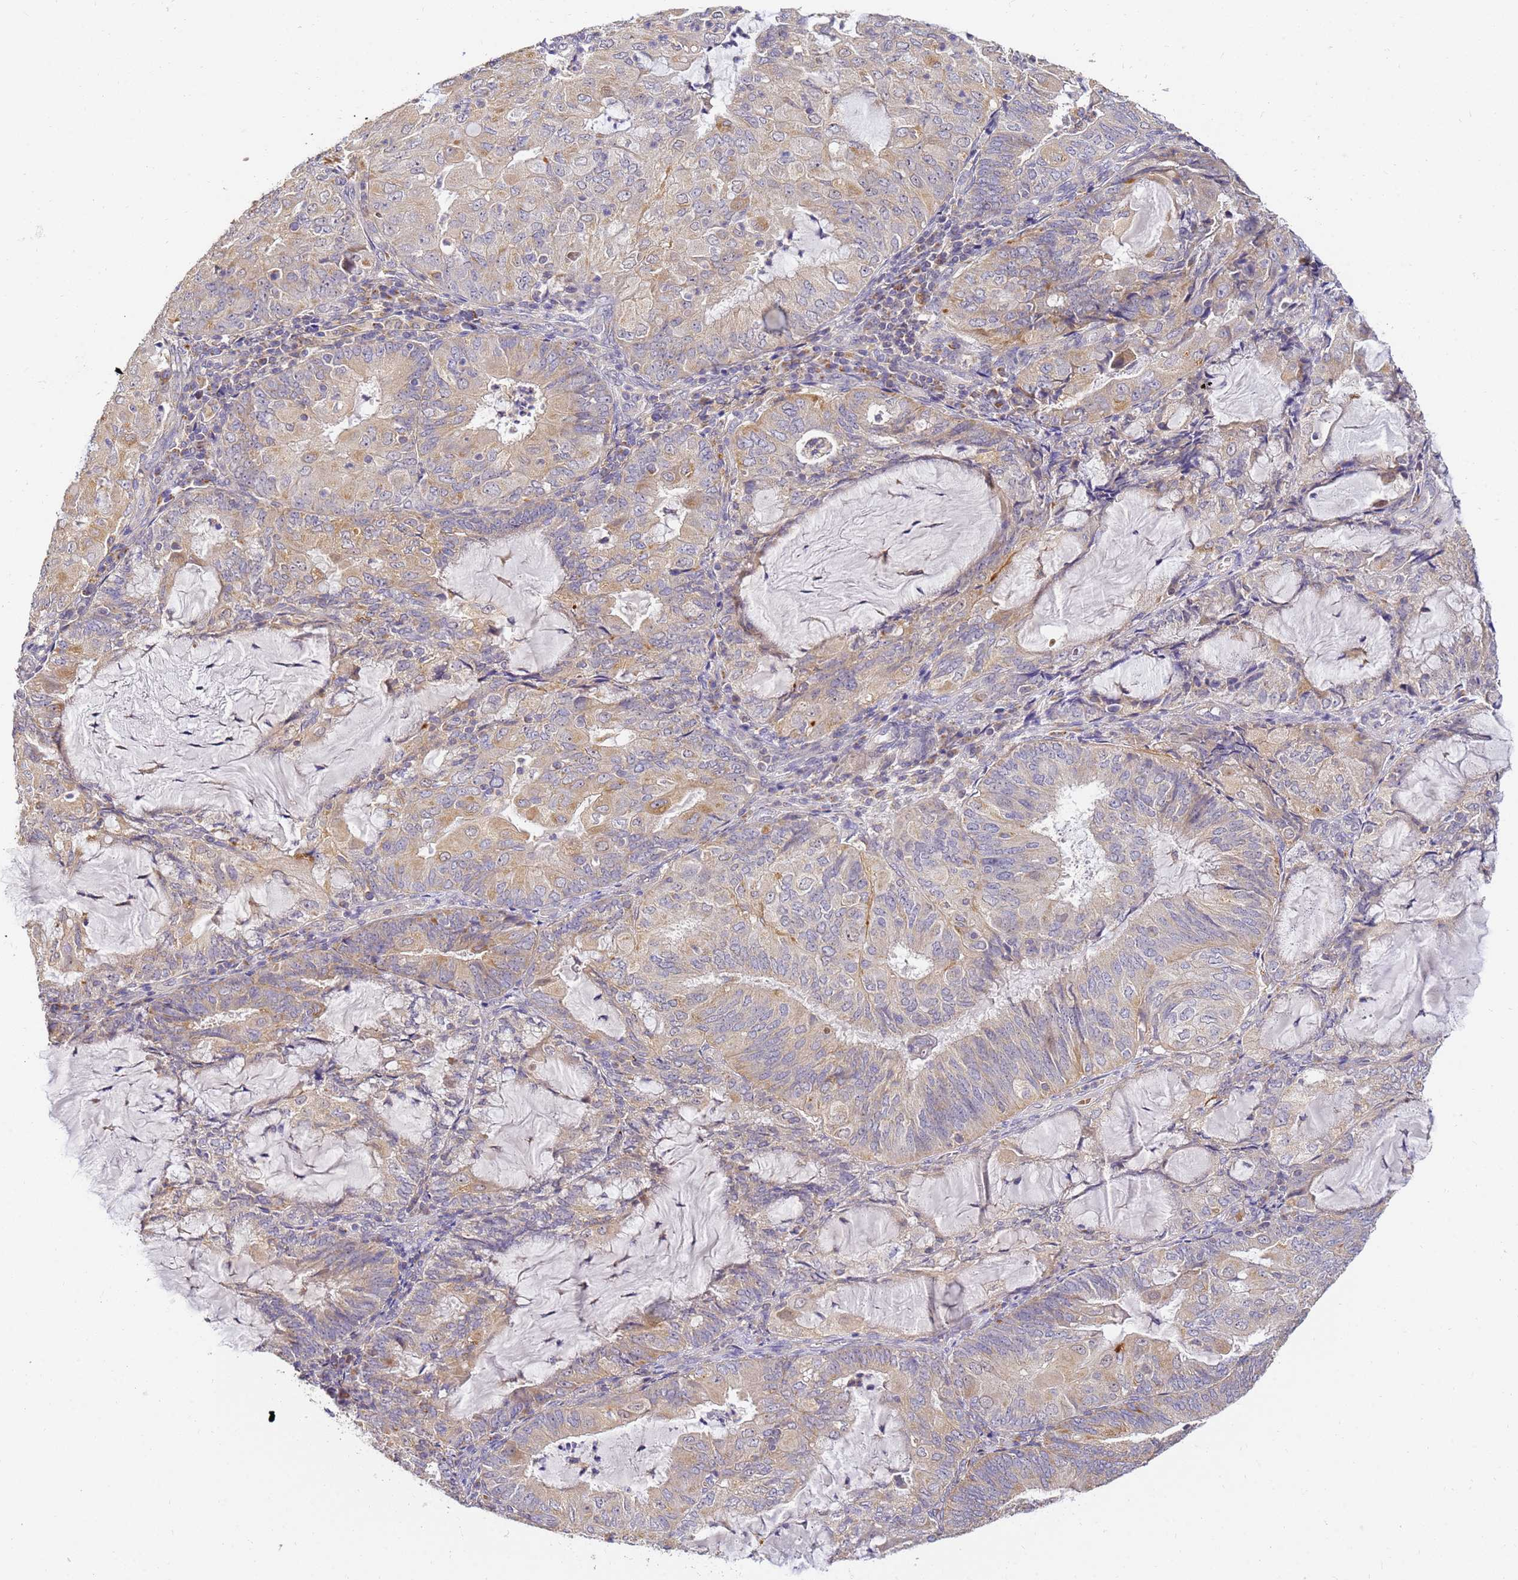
{"staining": {"intensity": "moderate", "quantity": "25%-75%", "location": "cytoplasmic/membranous"}, "tissue": "endometrial cancer", "cell_type": "Tumor cells", "image_type": "cancer", "snomed": [{"axis": "morphology", "description": "Adenocarcinoma, NOS"}, {"axis": "topography", "description": "Endometrium"}], "caption": "Moderate cytoplasmic/membranous expression is appreciated in approximately 25%-75% of tumor cells in endometrial cancer.", "gene": "ARL8B", "patient": {"sex": "female", "age": 81}}